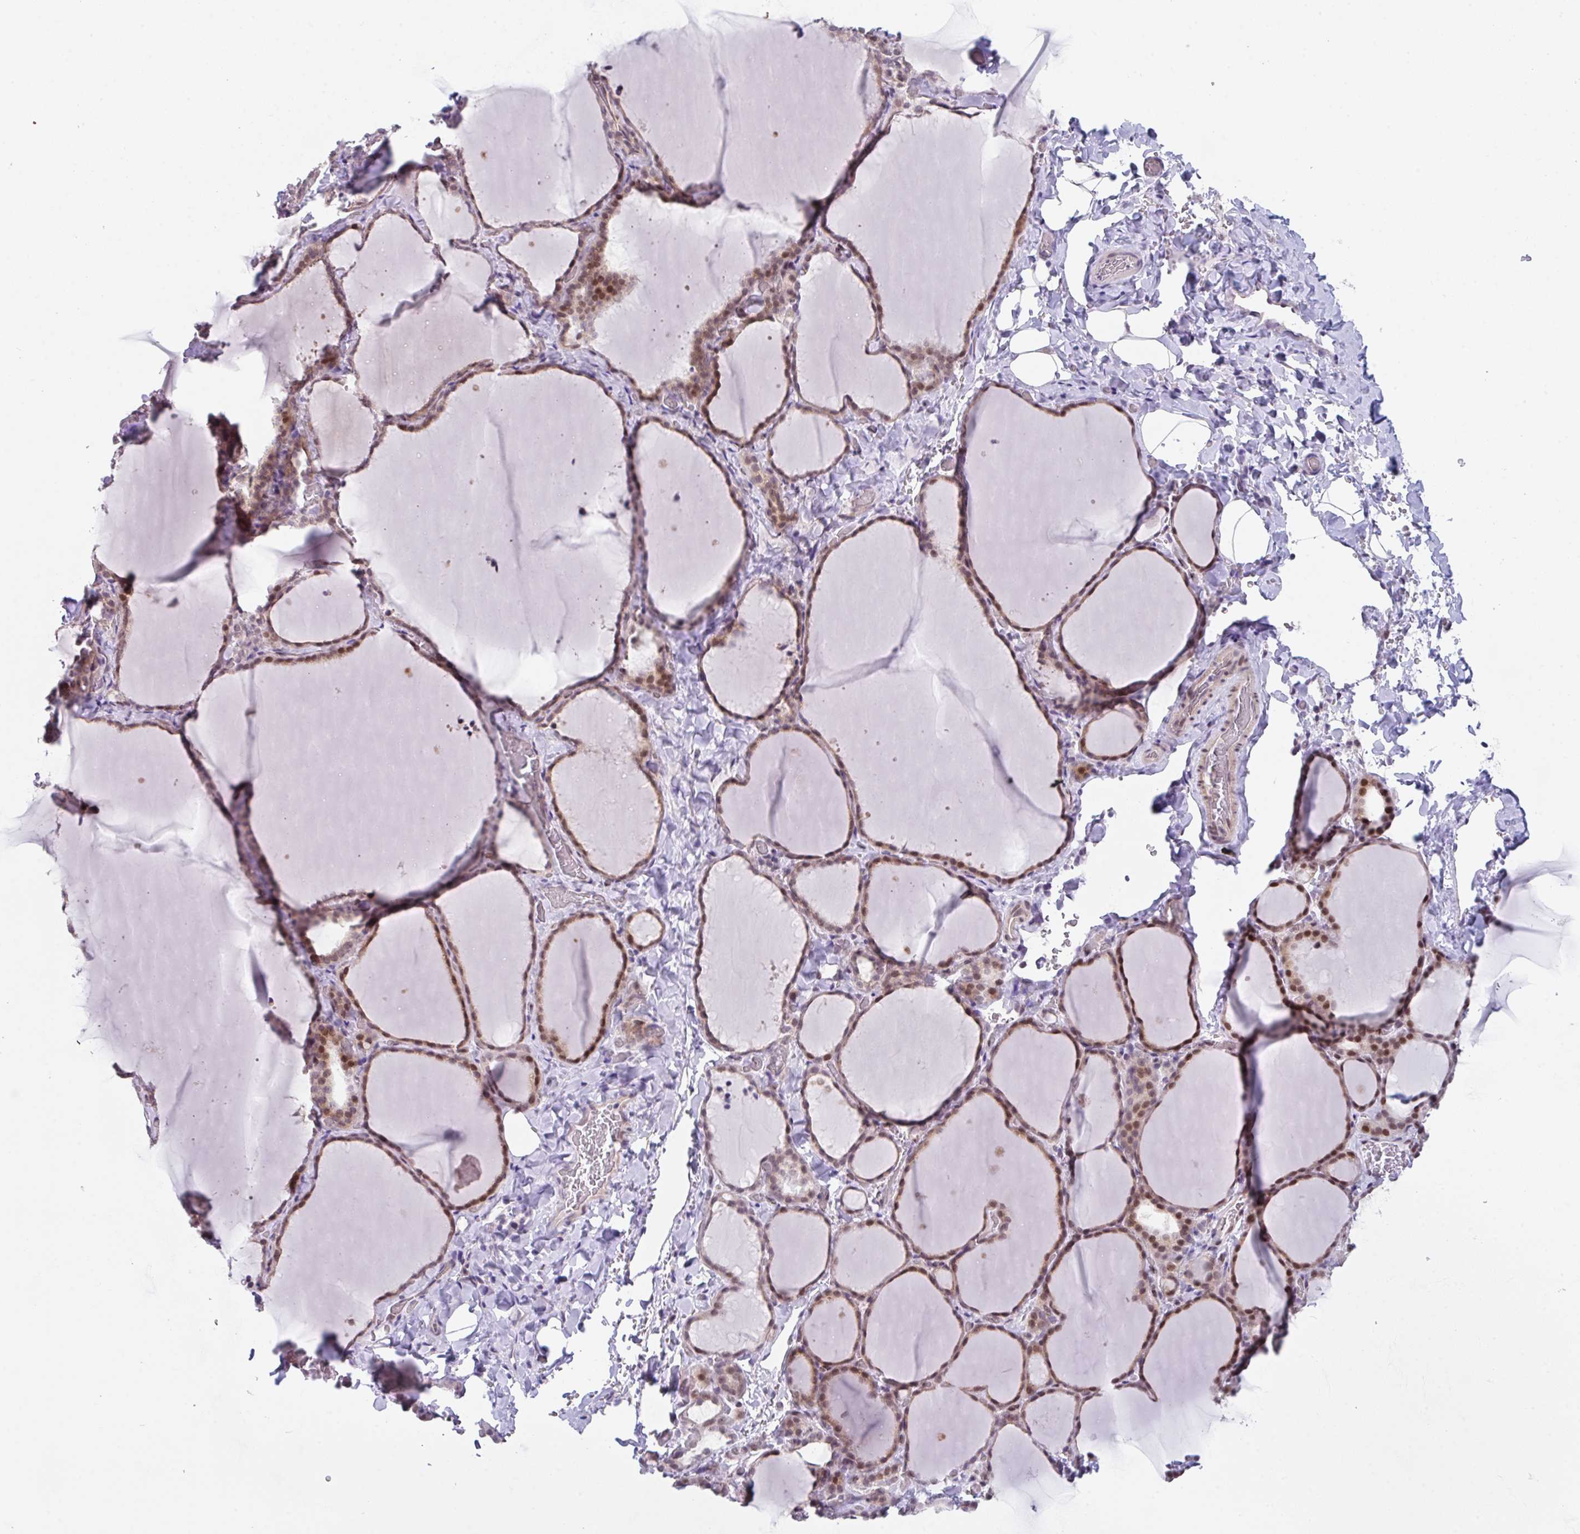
{"staining": {"intensity": "moderate", "quantity": ">75%", "location": "cytoplasmic/membranous,nuclear"}, "tissue": "thyroid gland", "cell_type": "Glandular cells", "image_type": "normal", "snomed": [{"axis": "morphology", "description": "Normal tissue, NOS"}, {"axis": "topography", "description": "Thyroid gland"}], "caption": "Moderate cytoplasmic/membranous,nuclear expression for a protein is identified in about >75% of glandular cells of normal thyroid gland using immunohistochemistry.", "gene": "RBM18", "patient": {"sex": "female", "age": 22}}